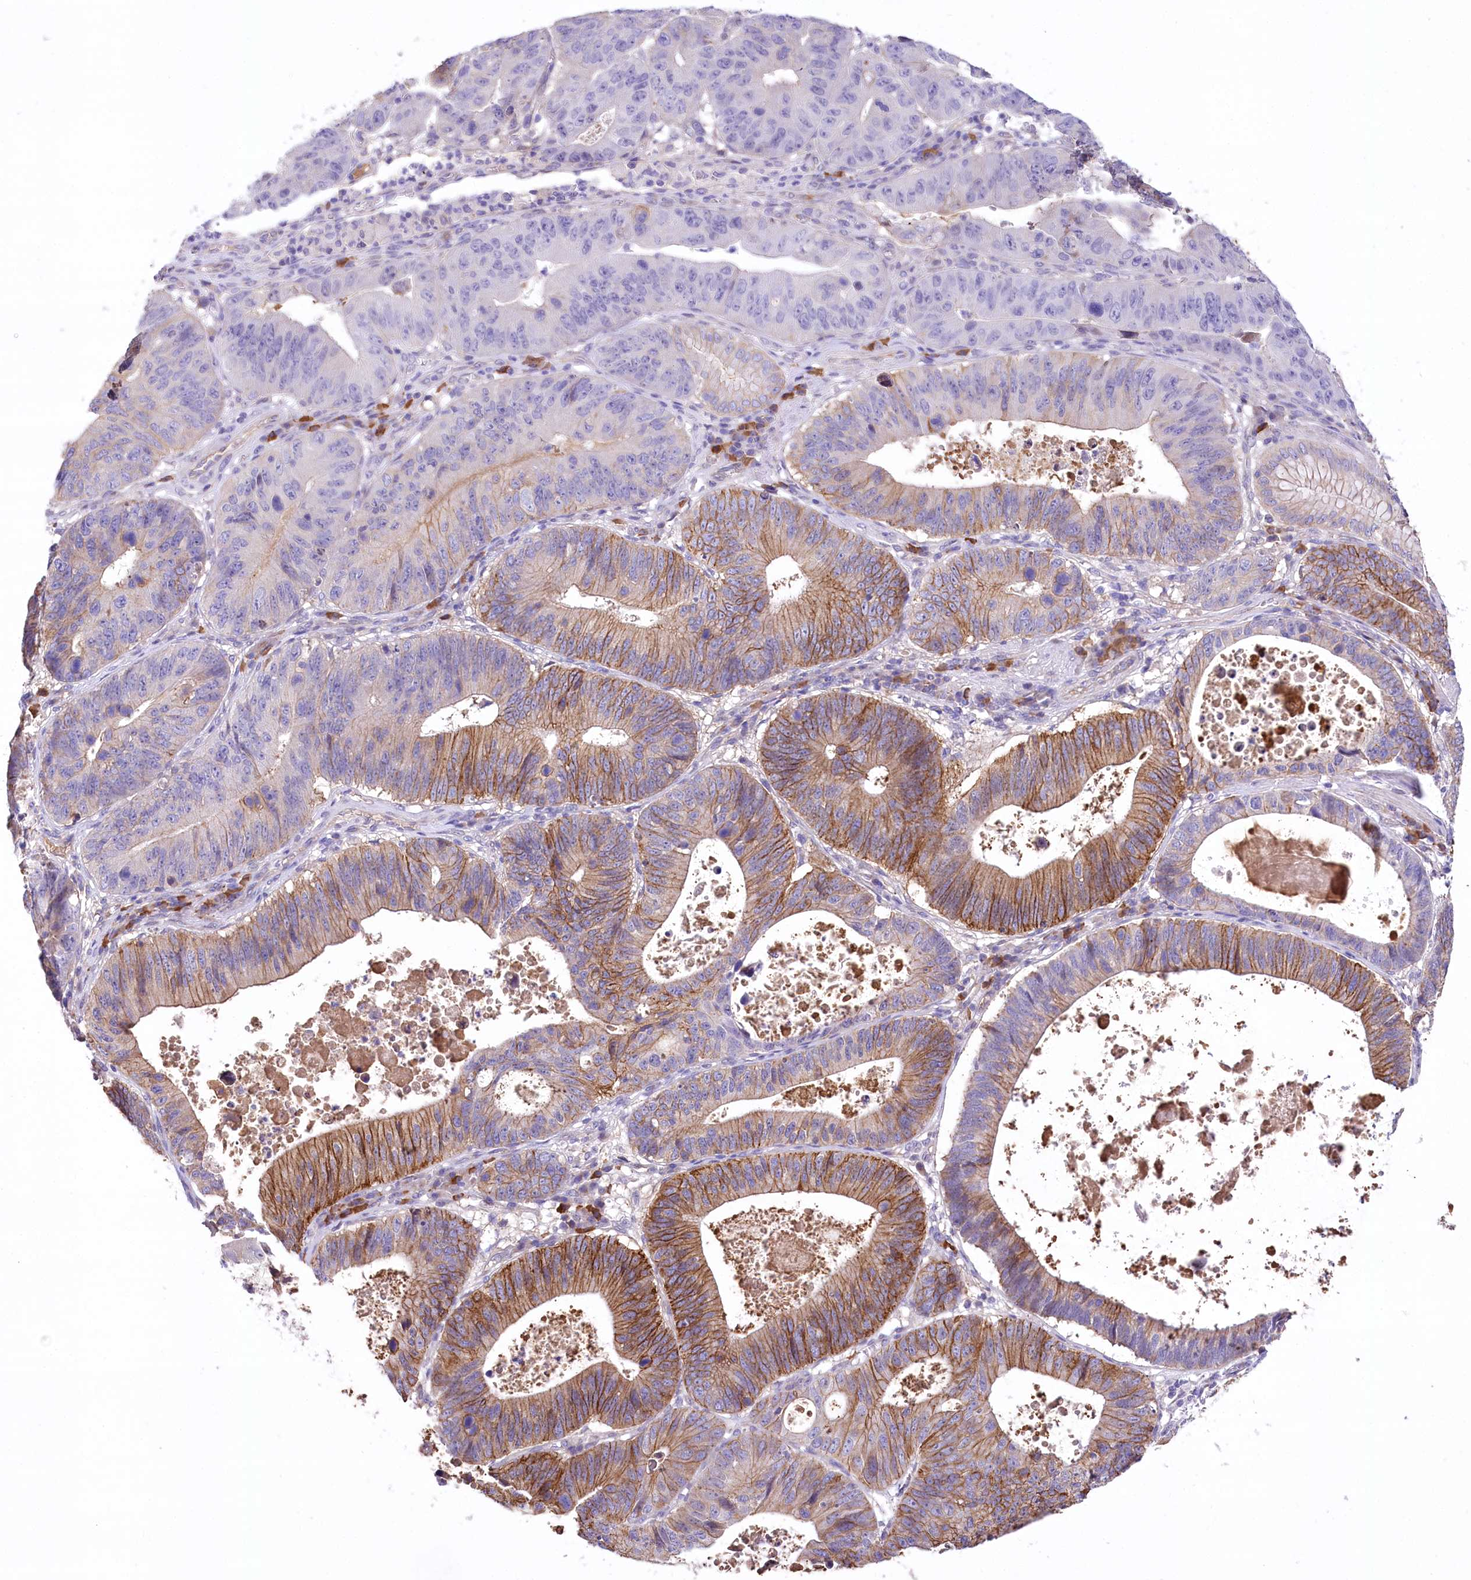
{"staining": {"intensity": "moderate", "quantity": "25%-75%", "location": "cytoplasmic/membranous"}, "tissue": "stomach cancer", "cell_type": "Tumor cells", "image_type": "cancer", "snomed": [{"axis": "morphology", "description": "Adenocarcinoma, NOS"}, {"axis": "topography", "description": "Stomach"}], "caption": "DAB (3,3'-diaminobenzidine) immunohistochemical staining of stomach adenocarcinoma reveals moderate cytoplasmic/membranous protein staining in approximately 25%-75% of tumor cells.", "gene": "CEP164", "patient": {"sex": "male", "age": 59}}